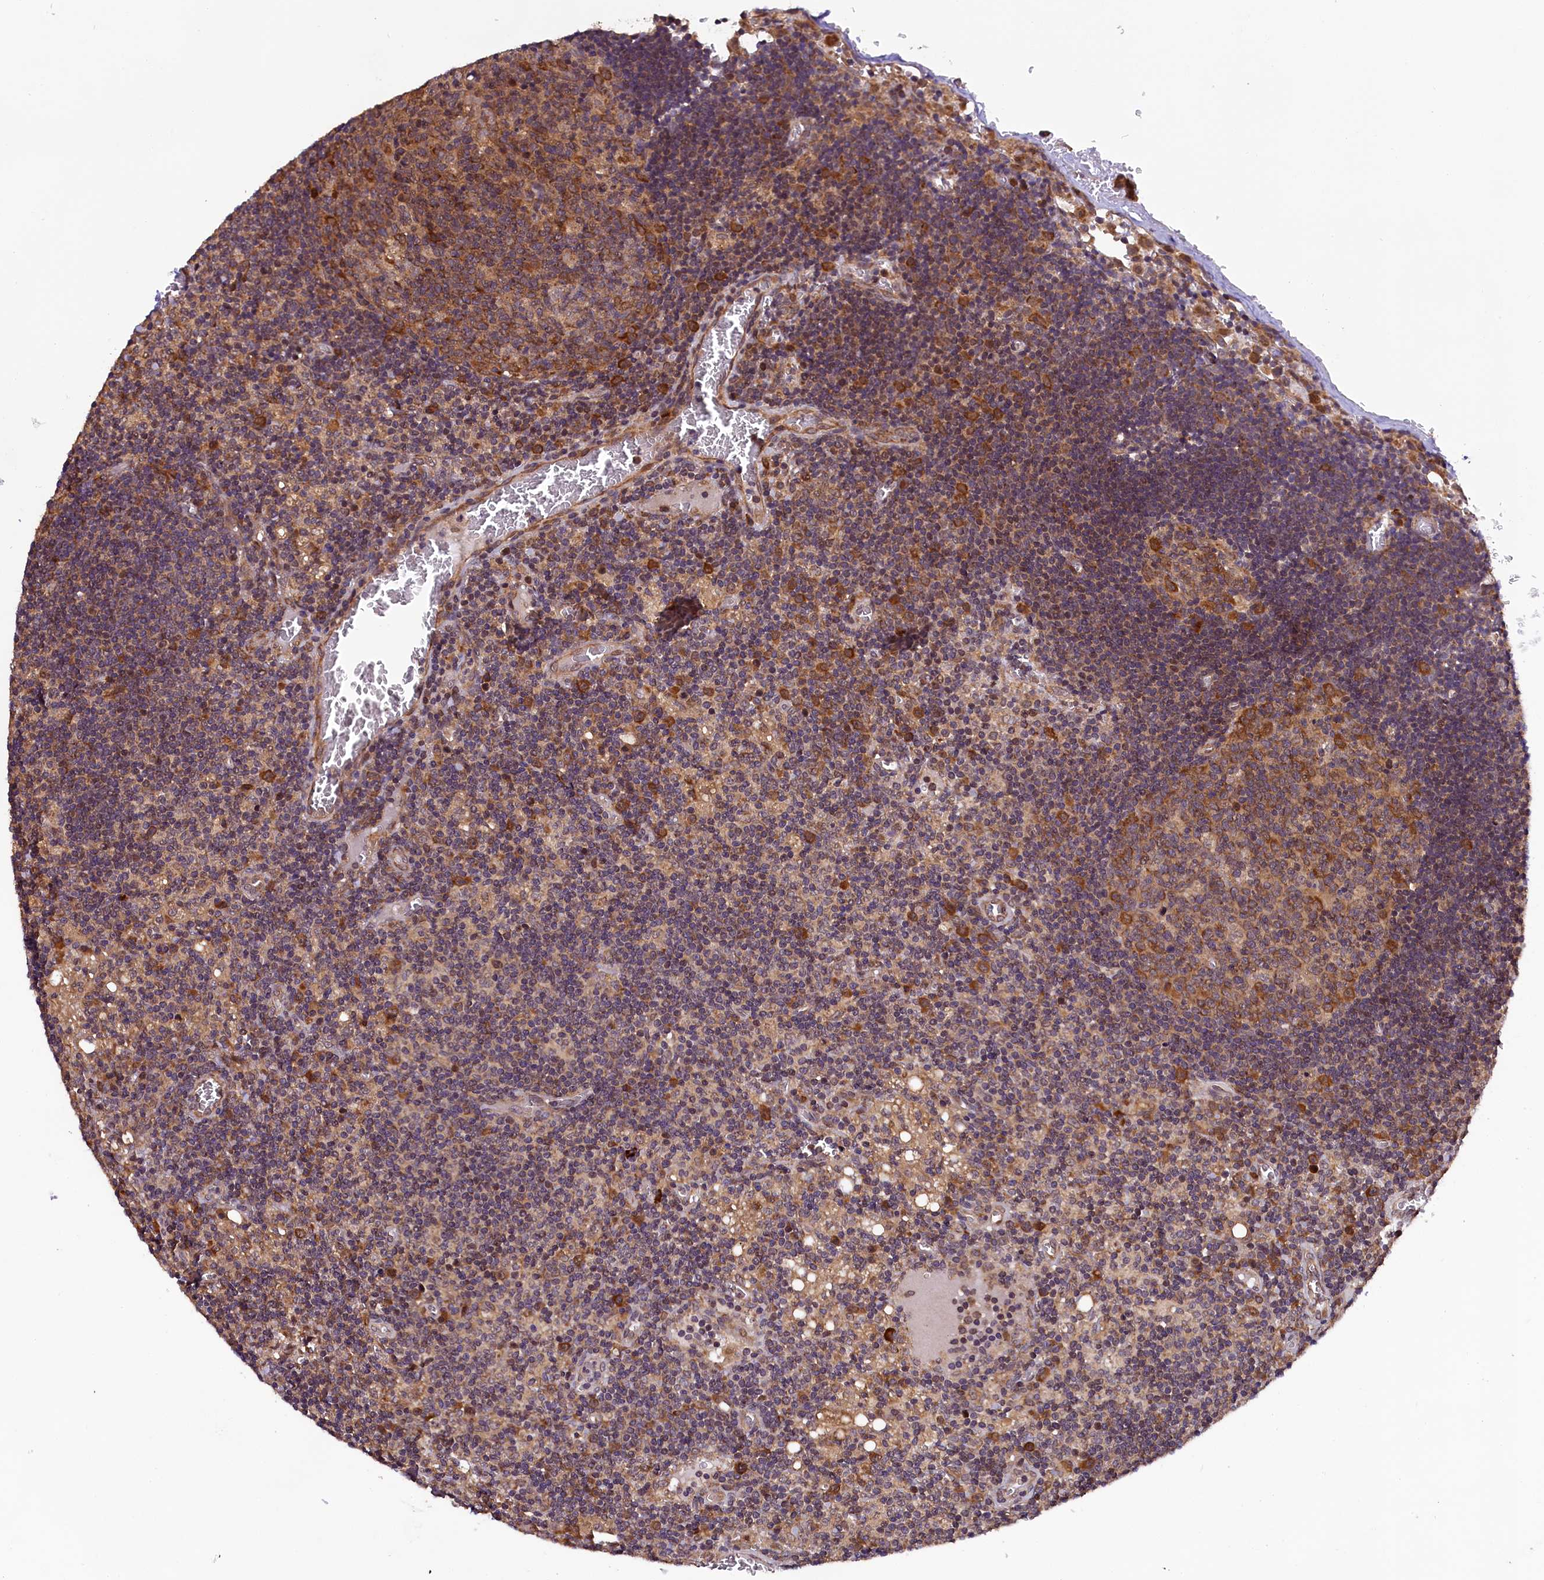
{"staining": {"intensity": "moderate", "quantity": ">75%", "location": "cytoplasmic/membranous"}, "tissue": "lymph node", "cell_type": "Germinal center cells", "image_type": "normal", "snomed": [{"axis": "morphology", "description": "Normal tissue, NOS"}, {"axis": "topography", "description": "Lymph node"}], "caption": "A histopathology image of lymph node stained for a protein displays moderate cytoplasmic/membranous brown staining in germinal center cells. The protein of interest is shown in brown color, while the nuclei are stained blue.", "gene": "DOHH", "patient": {"sex": "female", "age": 73}}